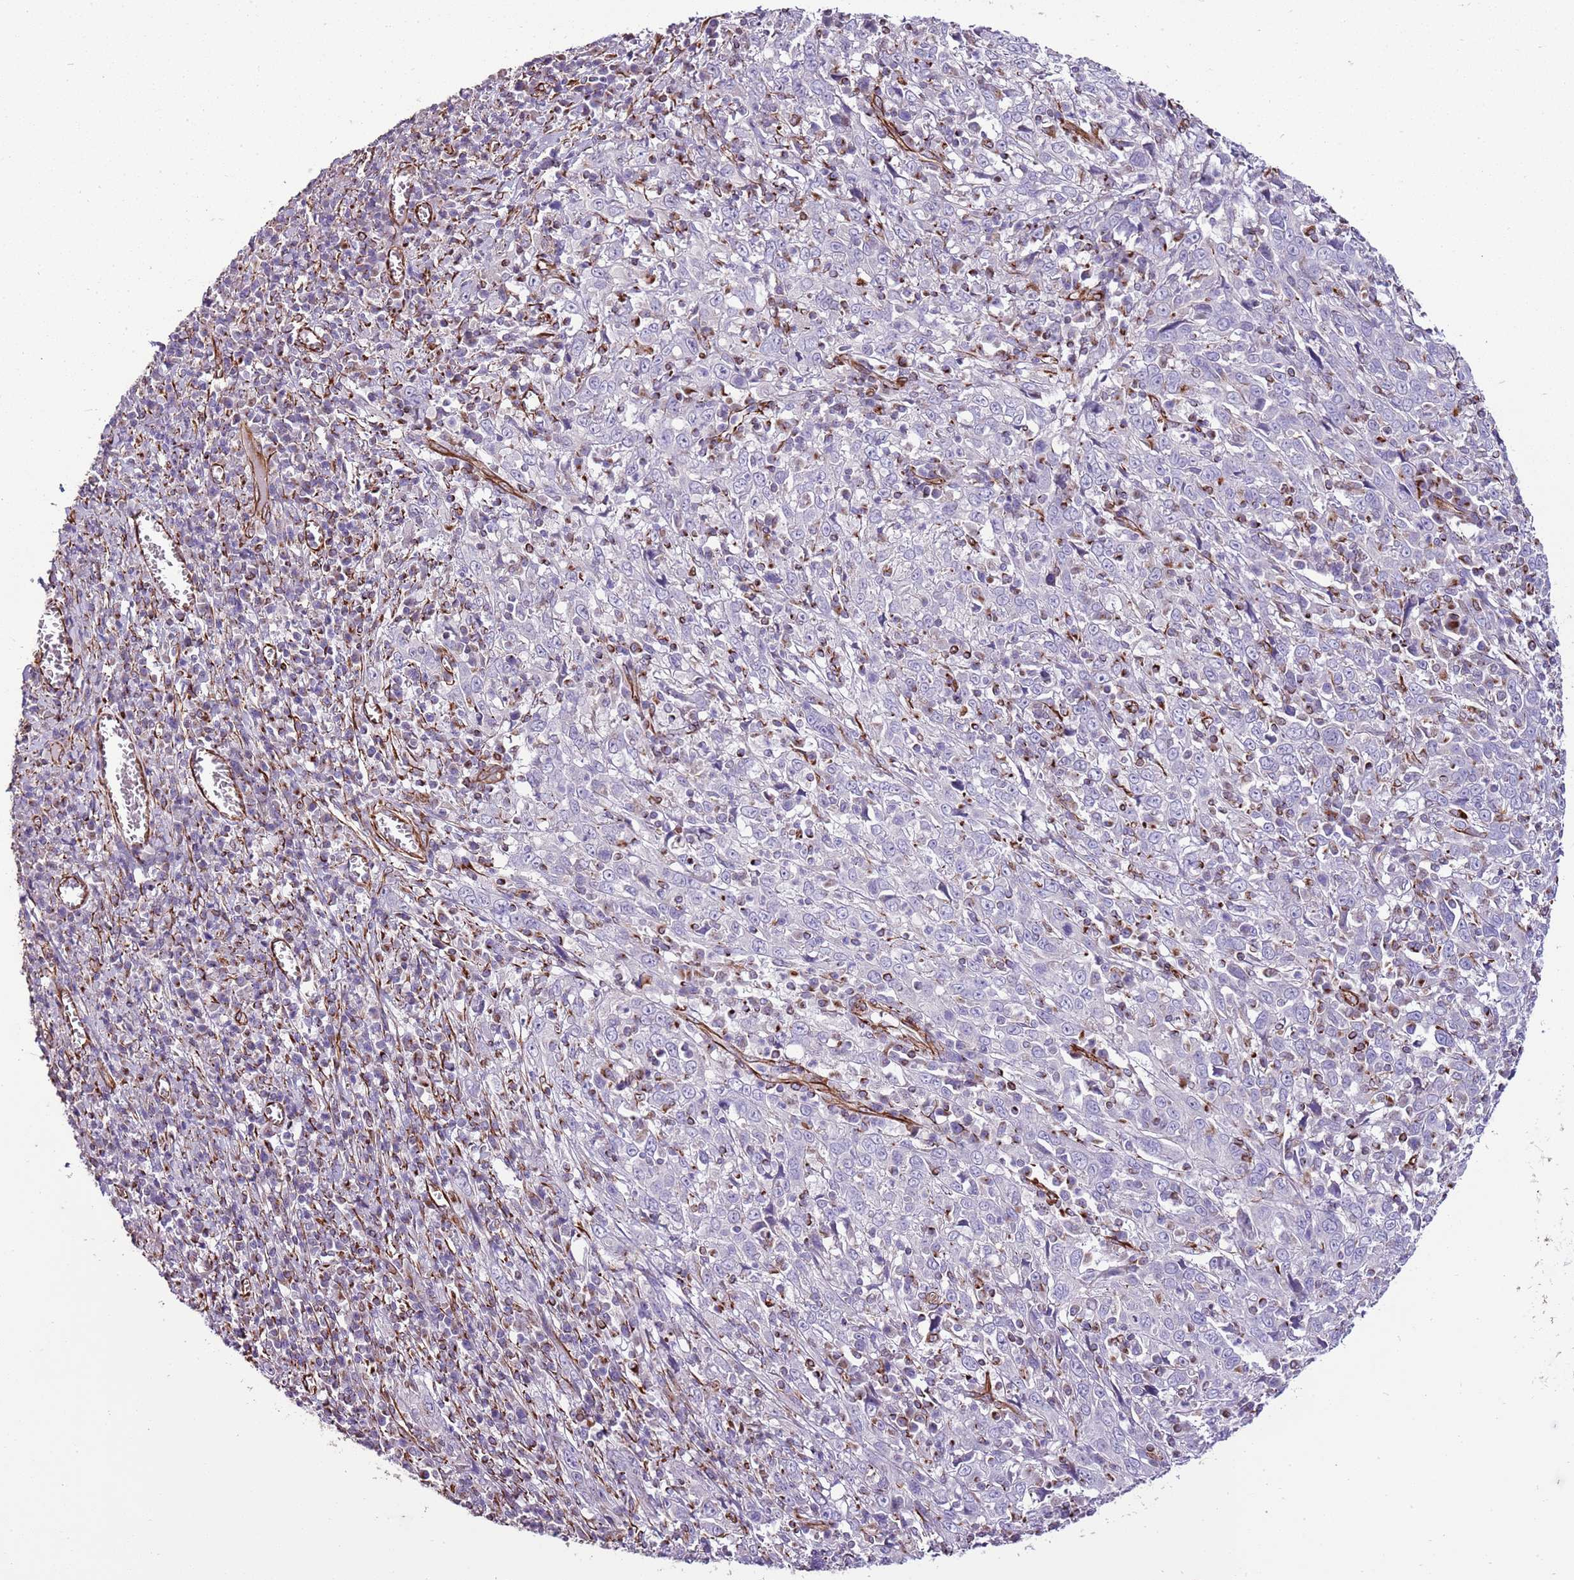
{"staining": {"intensity": "negative", "quantity": "none", "location": "none"}, "tissue": "cervical cancer", "cell_type": "Tumor cells", "image_type": "cancer", "snomed": [{"axis": "morphology", "description": "Squamous cell carcinoma, NOS"}, {"axis": "topography", "description": "Cervix"}], "caption": "Tumor cells are negative for brown protein staining in cervical cancer. Nuclei are stained in blue.", "gene": "ZNF786", "patient": {"sex": "female", "age": 46}}